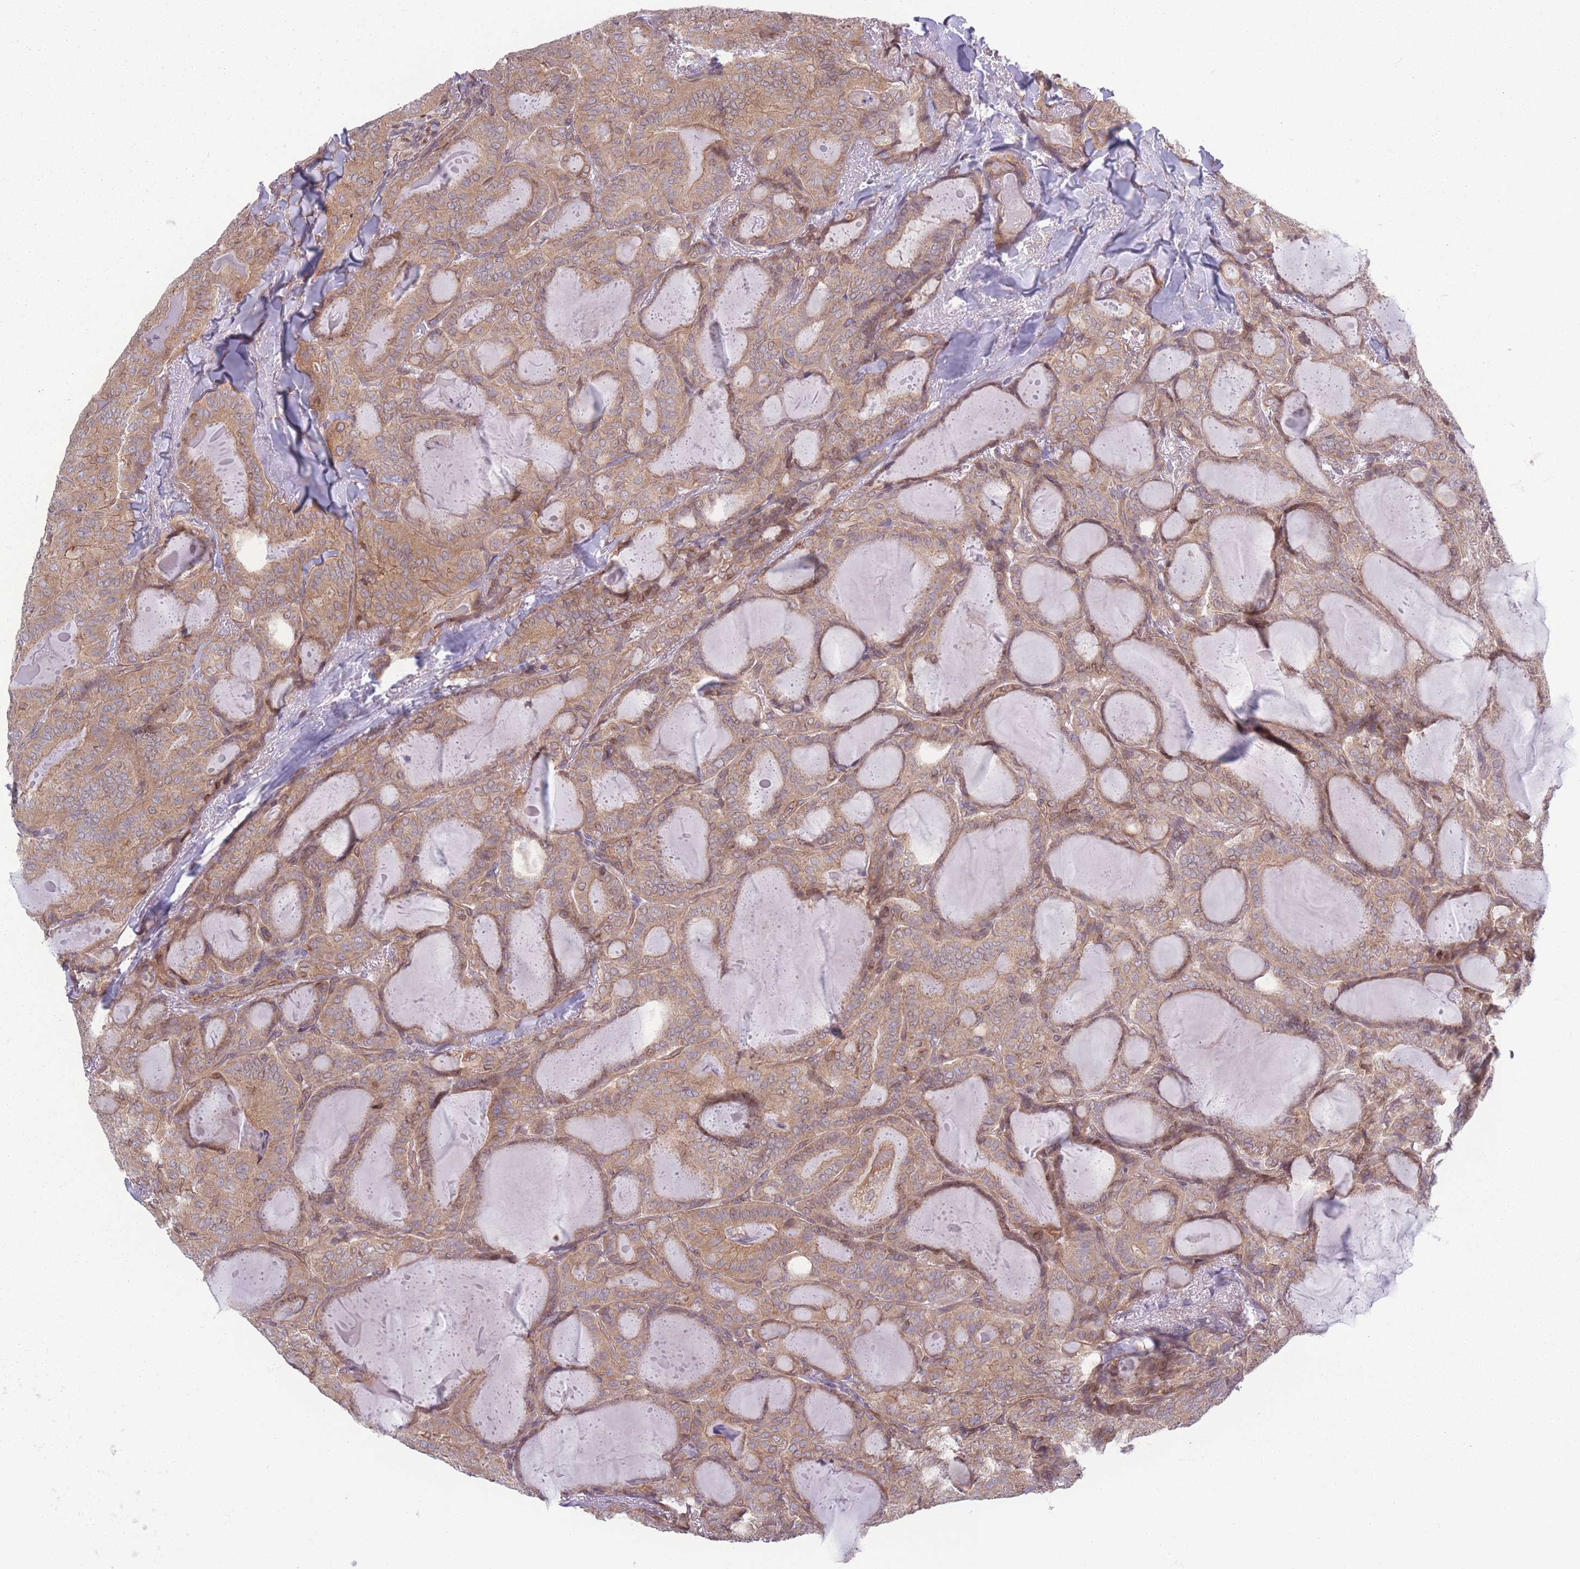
{"staining": {"intensity": "moderate", "quantity": ">75%", "location": "cytoplasmic/membranous"}, "tissue": "thyroid cancer", "cell_type": "Tumor cells", "image_type": "cancer", "snomed": [{"axis": "morphology", "description": "Papillary adenocarcinoma, NOS"}, {"axis": "topography", "description": "Thyroid gland"}], "caption": "Human thyroid cancer (papillary adenocarcinoma) stained with a brown dye demonstrates moderate cytoplasmic/membranous positive positivity in approximately >75% of tumor cells.", "gene": "VRK2", "patient": {"sex": "female", "age": 68}}